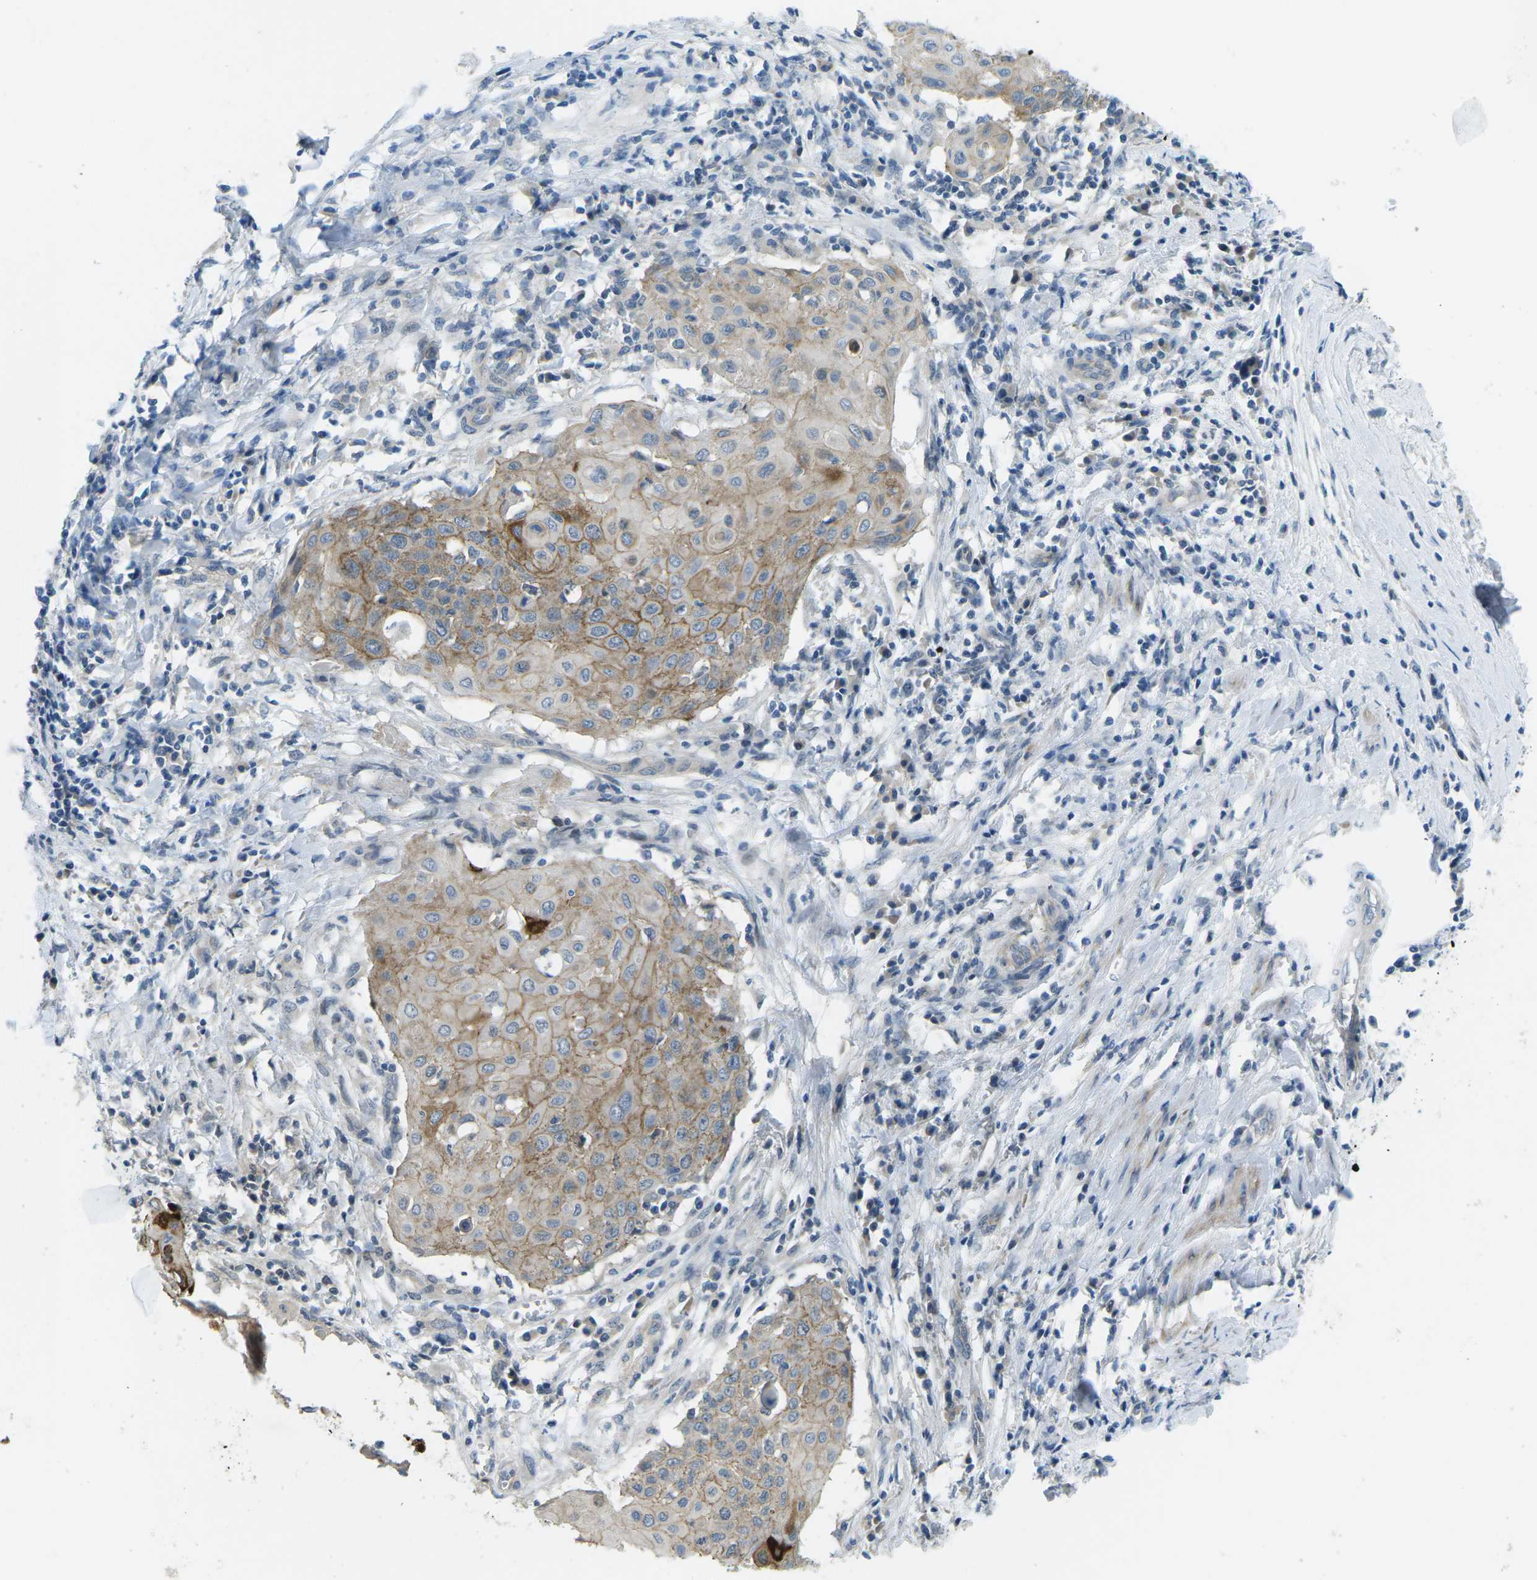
{"staining": {"intensity": "strong", "quantity": "25%-75%", "location": "cytoplasmic/membranous"}, "tissue": "cervical cancer", "cell_type": "Tumor cells", "image_type": "cancer", "snomed": [{"axis": "morphology", "description": "Squamous cell carcinoma, NOS"}, {"axis": "topography", "description": "Cervix"}], "caption": "Strong cytoplasmic/membranous expression for a protein is appreciated in approximately 25%-75% of tumor cells of cervical cancer (squamous cell carcinoma) using immunohistochemistry.", "gene": "CTNND1", "patient": {"sex": "female", "age": 39}}